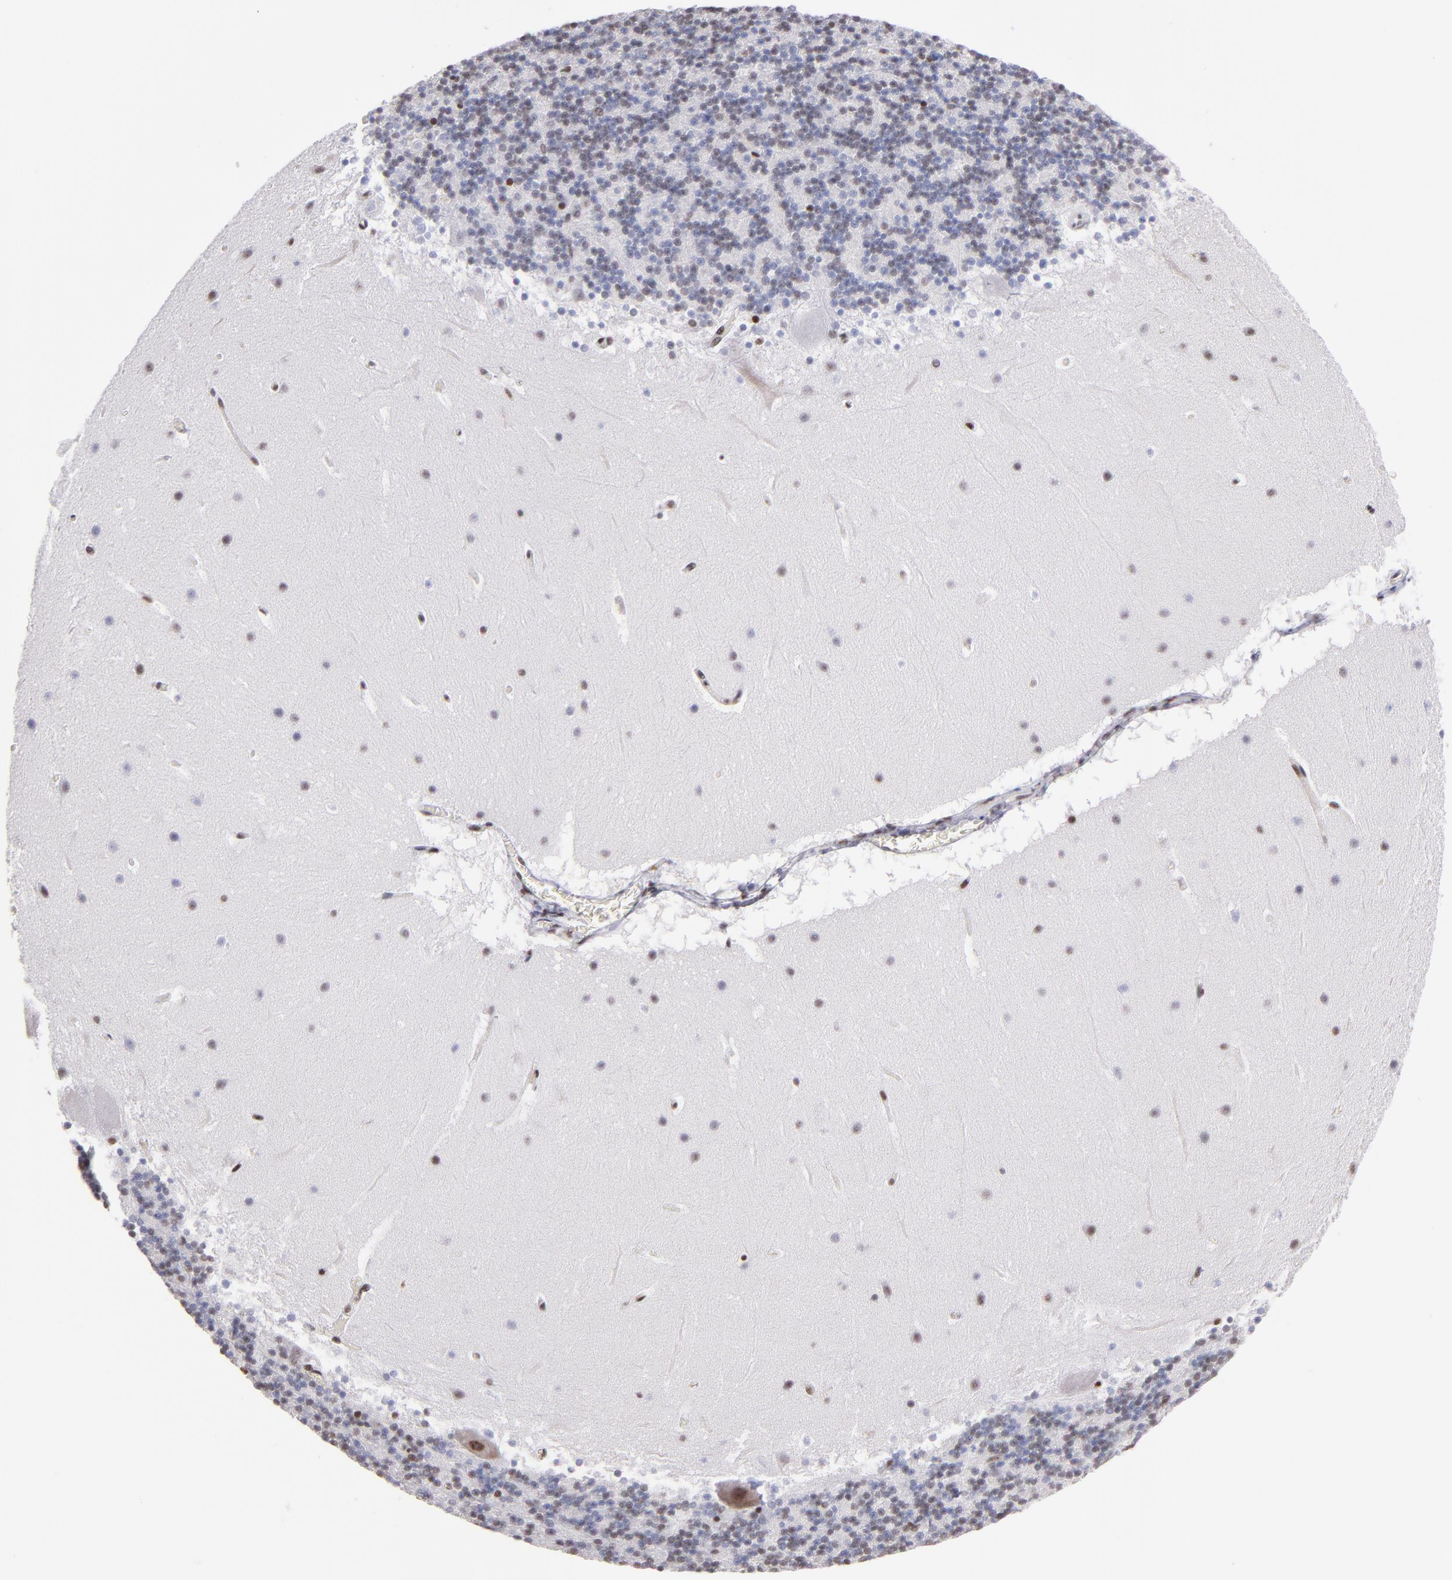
{"staining": {"intensity": "weak", "quantity": "25%-75%", "location": "nuclear"}, "tissue": "cerebellum", "cell_type": "Cells in granular layer", "image_type": "normal", "snomed": [{"axis": "morphology", "description": "Normal tissue, NOS"}, {"axis": "topography", "description": "Cerebellum"}], "caption": "A brown stain shows weak nuclear staining of a protein in cells in granular layer of unremarkable cerebellum.", "gene": "POLA1", "patient": {"sex": "male", "age": 45}}